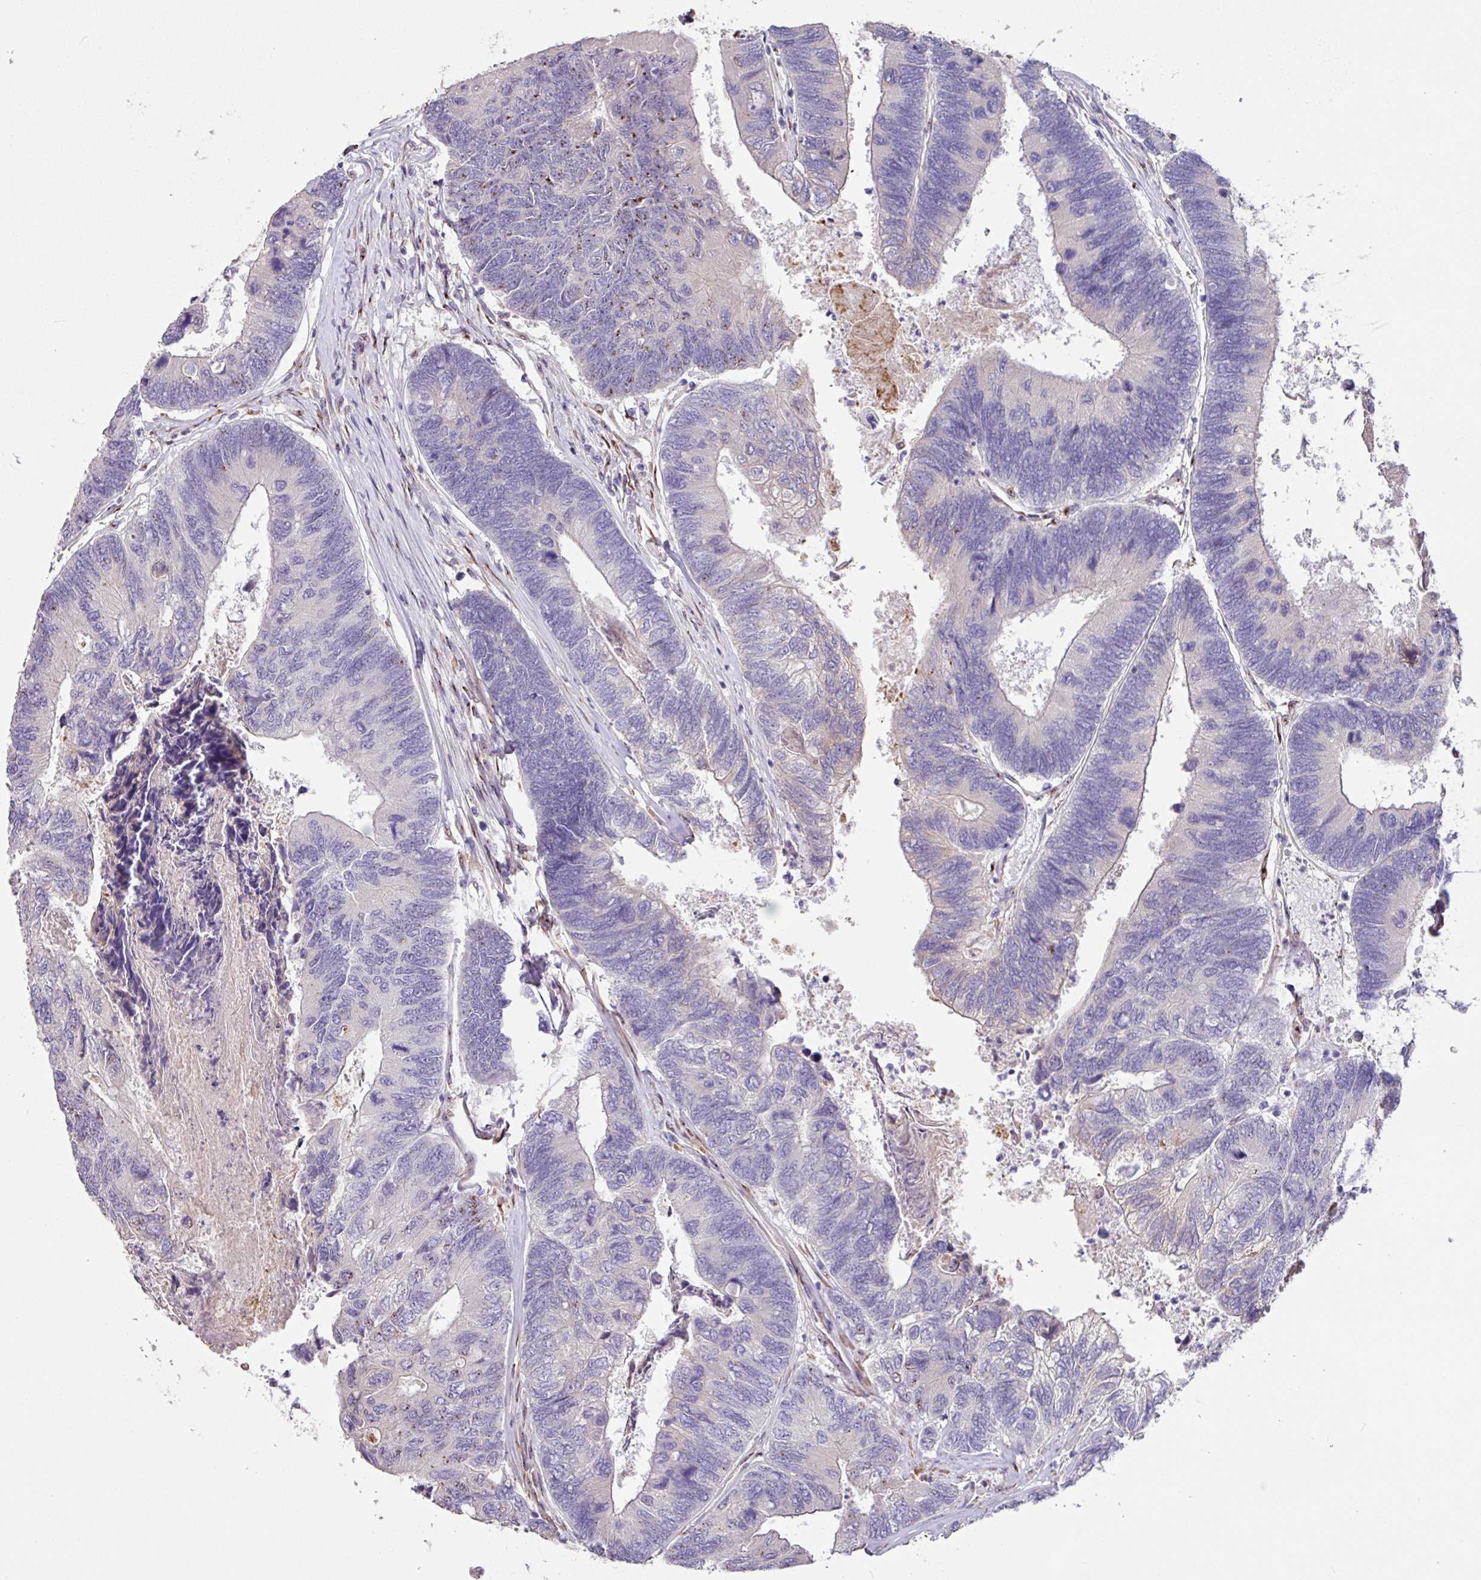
{"staining": {"intensity": "negative", "quantity": "none", "location": "none"}, "tissue": "colorectal cancer", "cell_type": "Tumor cells", "image_type": "cancer", "snomed": [{"axis": "morphology", "description": "Adenocarcinoma, NOS"}, {"axis": "topography", "description": "Colon"}], "caption": "Immunohistochemical staining of human colorectal cancer shows no significant expression in tumor cells.", "gene": "ZG16", "patient": {"sex": "female", "age": 67}}